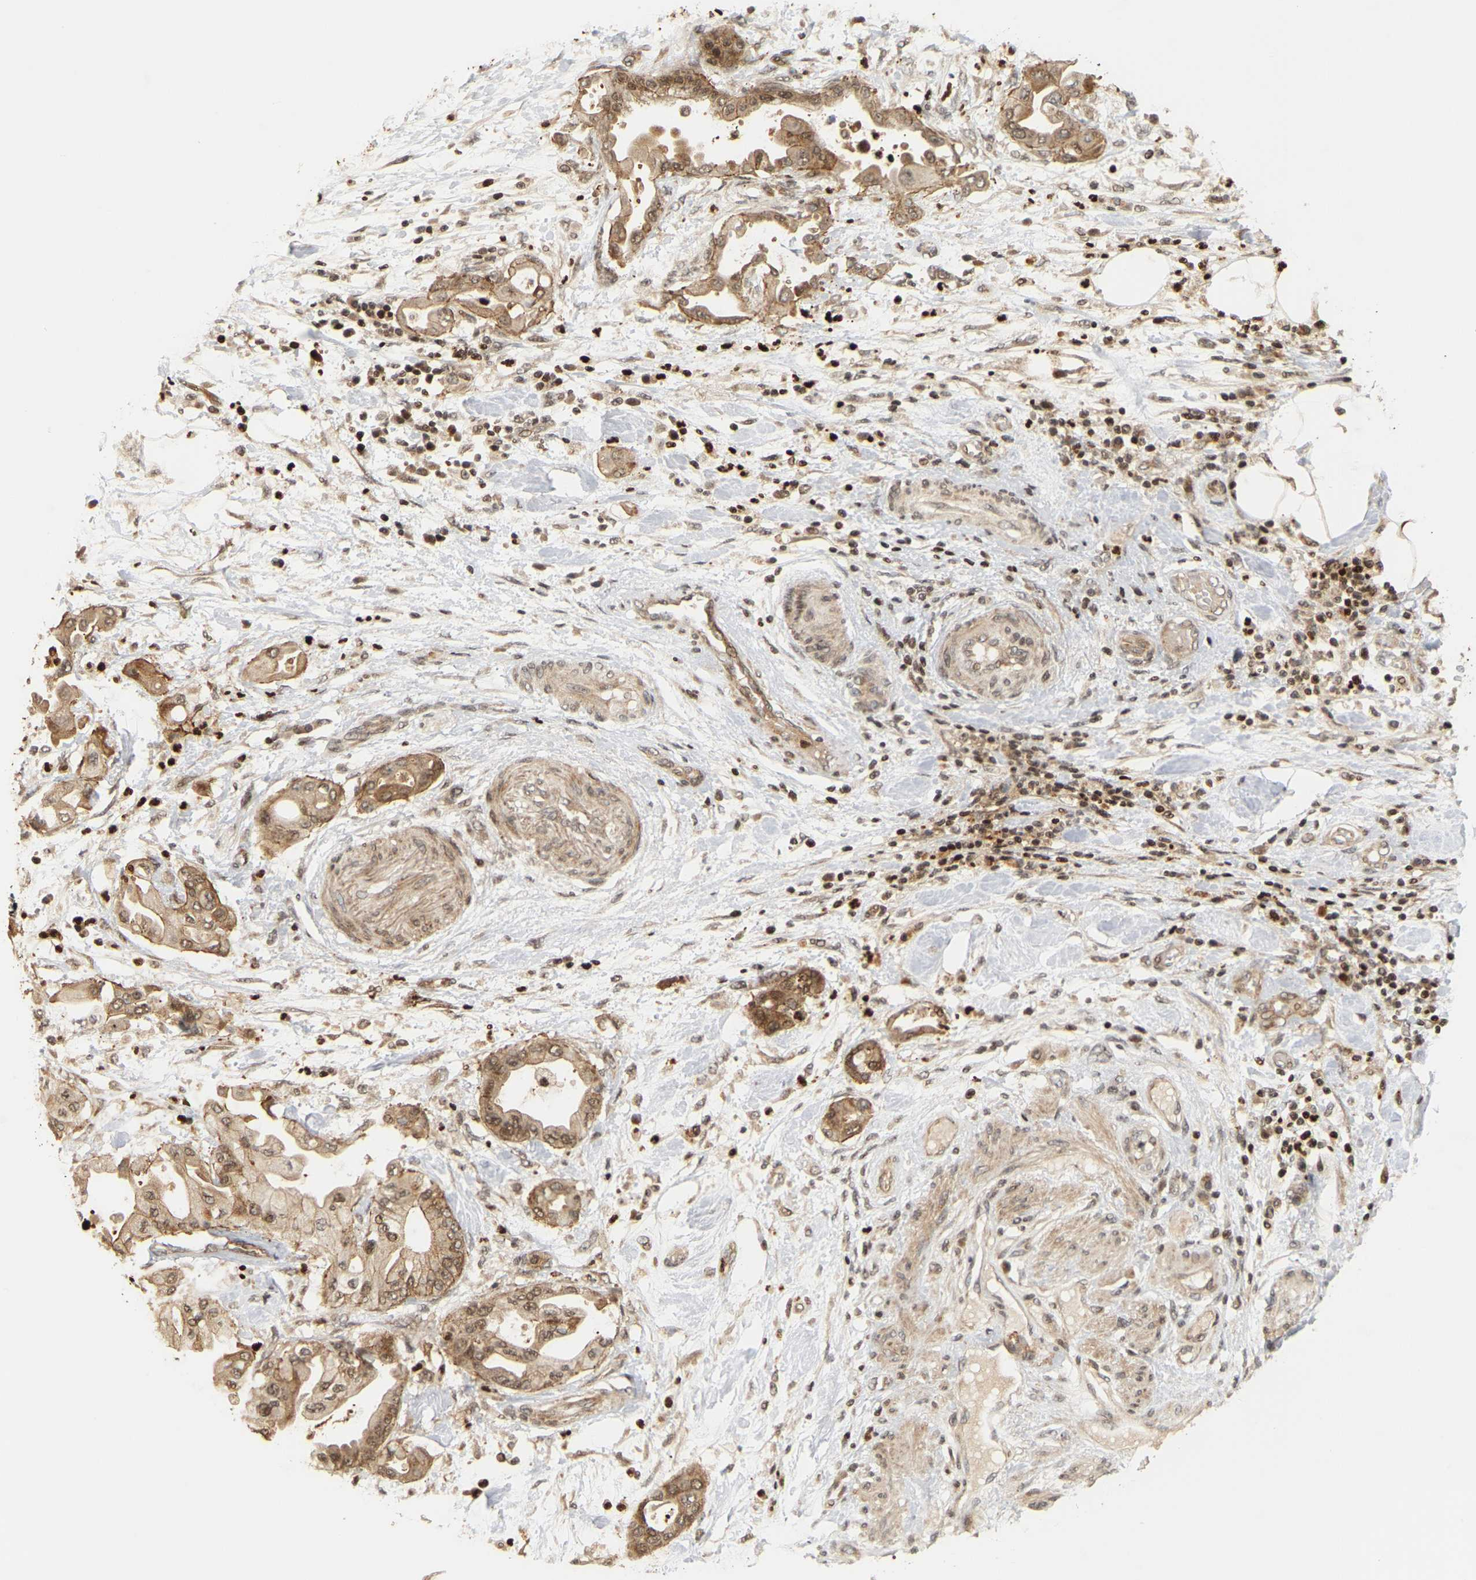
{"staining": {"intensity": "moderate", "quantity": ">75%", "location": "cytoplasmic/membranous,nuclear"}, "tissue": "pancreatic cancer", "cell_type": "Tumor cells", "image_type": "cancer", "snomed": [{"axis": "morphology", "description": "Adenocarcinoma, NOS"}, {"axis": "morphology", "description": "Adenocarcinoma, metastatic, NOS"}, {"axis": "topography", "description": "Lymph node"}, {"axis": "topography", "description": "Pancreas"}, {"axis": "topography", "description": "Duodenum"}], "caption": "IHC (DAB (3,3'-diaminobenzidine)) staining of human pancreatic cancer demonstrates moderate cytoplasmic/membranous and nuclear protein staining in about >75% of tumor cells. (DAB = brown stain, brightfield microscopy at high magnification).", "gene": "NFE2L2", "patient": {"sex": "female", "age": 64}}